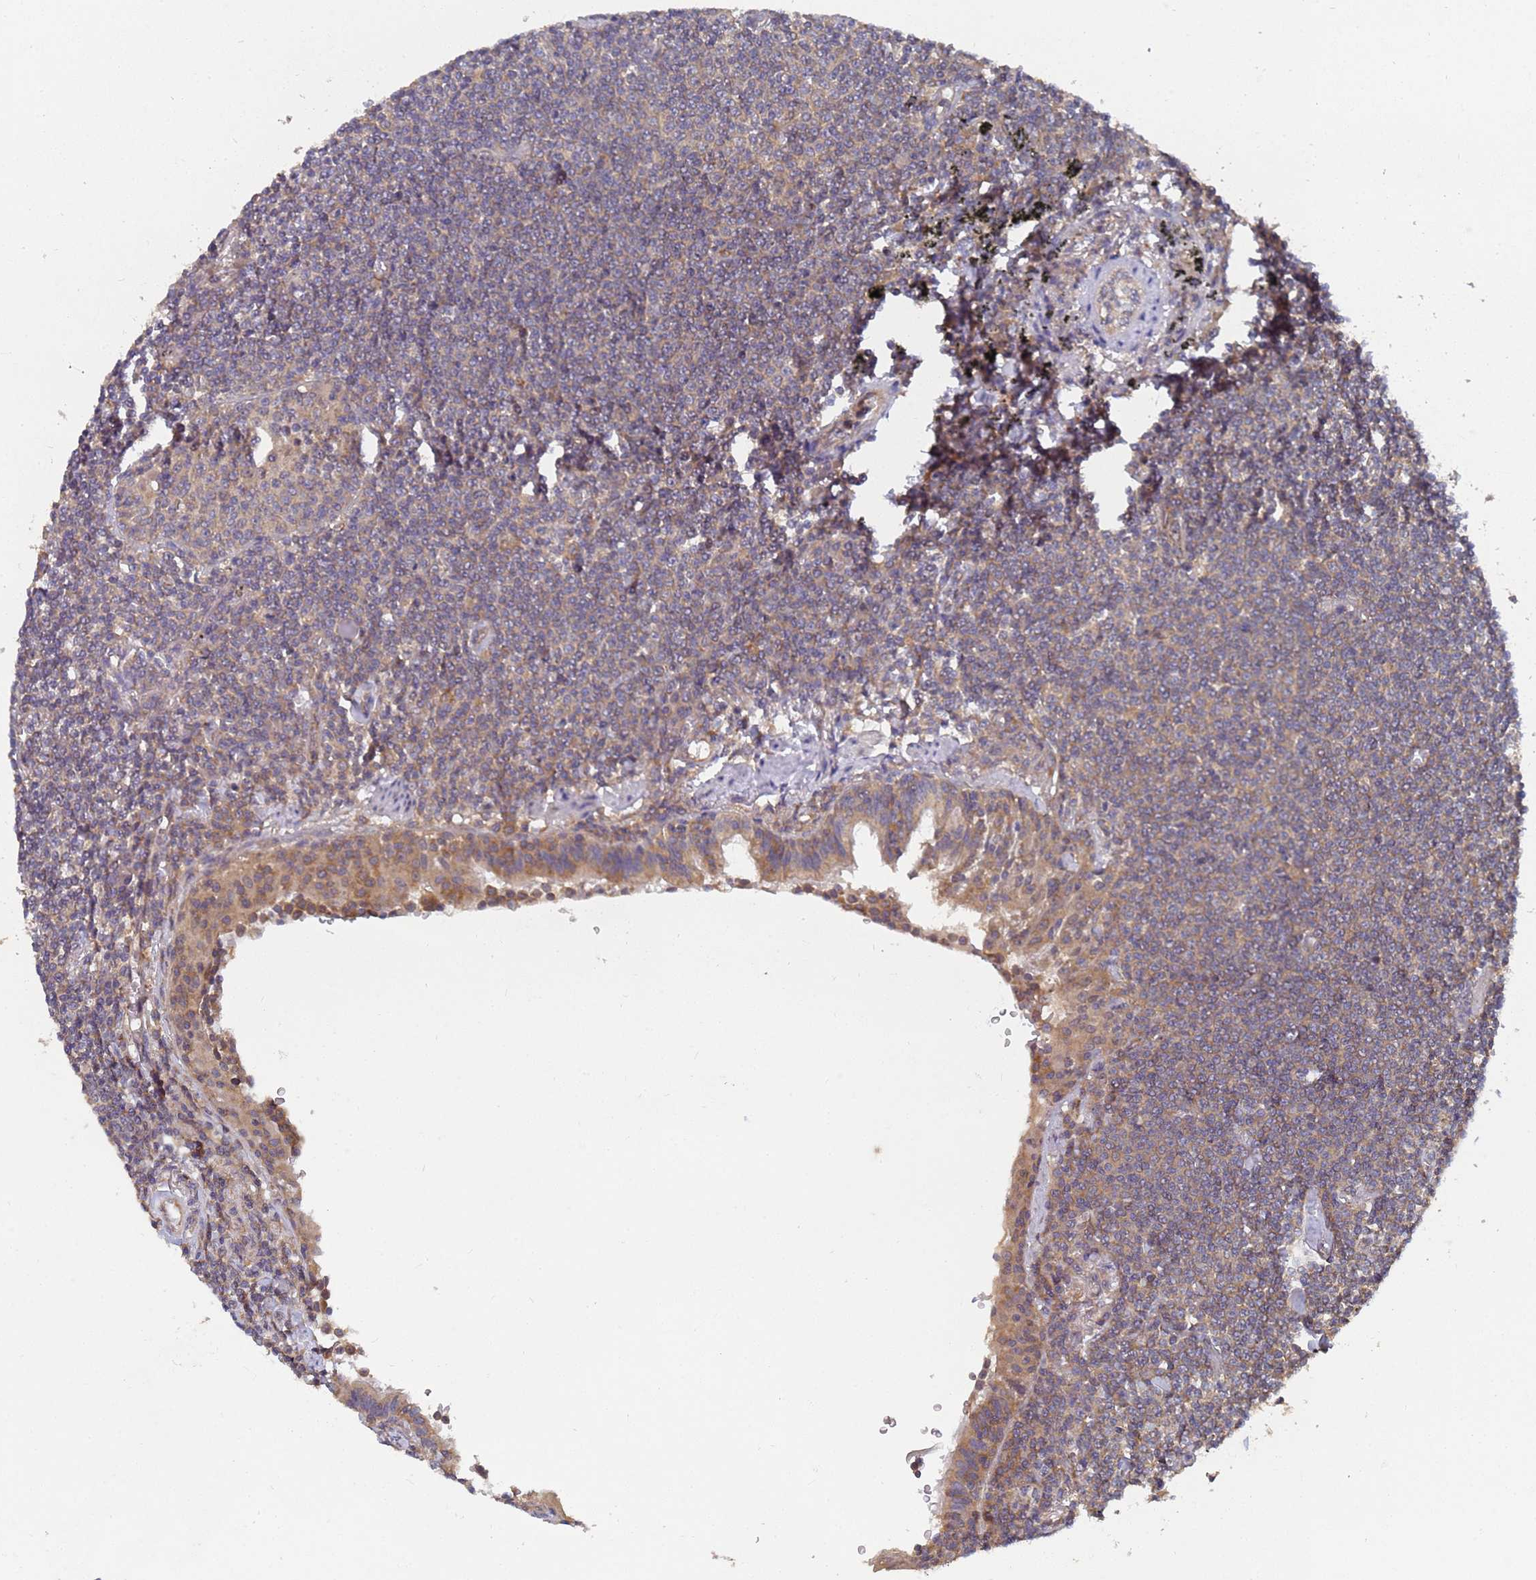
{"staining": {"intensity": "weak", "quantity": "25%-75%", "location": "cytoplasmic/membranous"}, "tissue": "lymphoma", "cell_type": "Tumor cells", "image_type": "cancer", "snomed": [{"axis": "morphology", "description": "Malignant lymphoma, non-Hodgkin's type, Low grade"}, {"axis": "topography", "description": "Lung"}], "caption": "High-magnification brightfield microscopy of lymphoma stained with DAB (3,3'-diaminobenzidine) (brown) and counterstained with hematoxylin (blue). tumor cells exhibit weak cytoplasmic/membranous staining is appreciated in about25%-75% of cells. The staining was performed using DAB (3,3'-diaminobenzidine), with brown indicating positive protein expression. Nuclei are stained blue with hematoxylin.", "gene": "ALS2CL", "patient": {"sex": "female", "age": 71}}